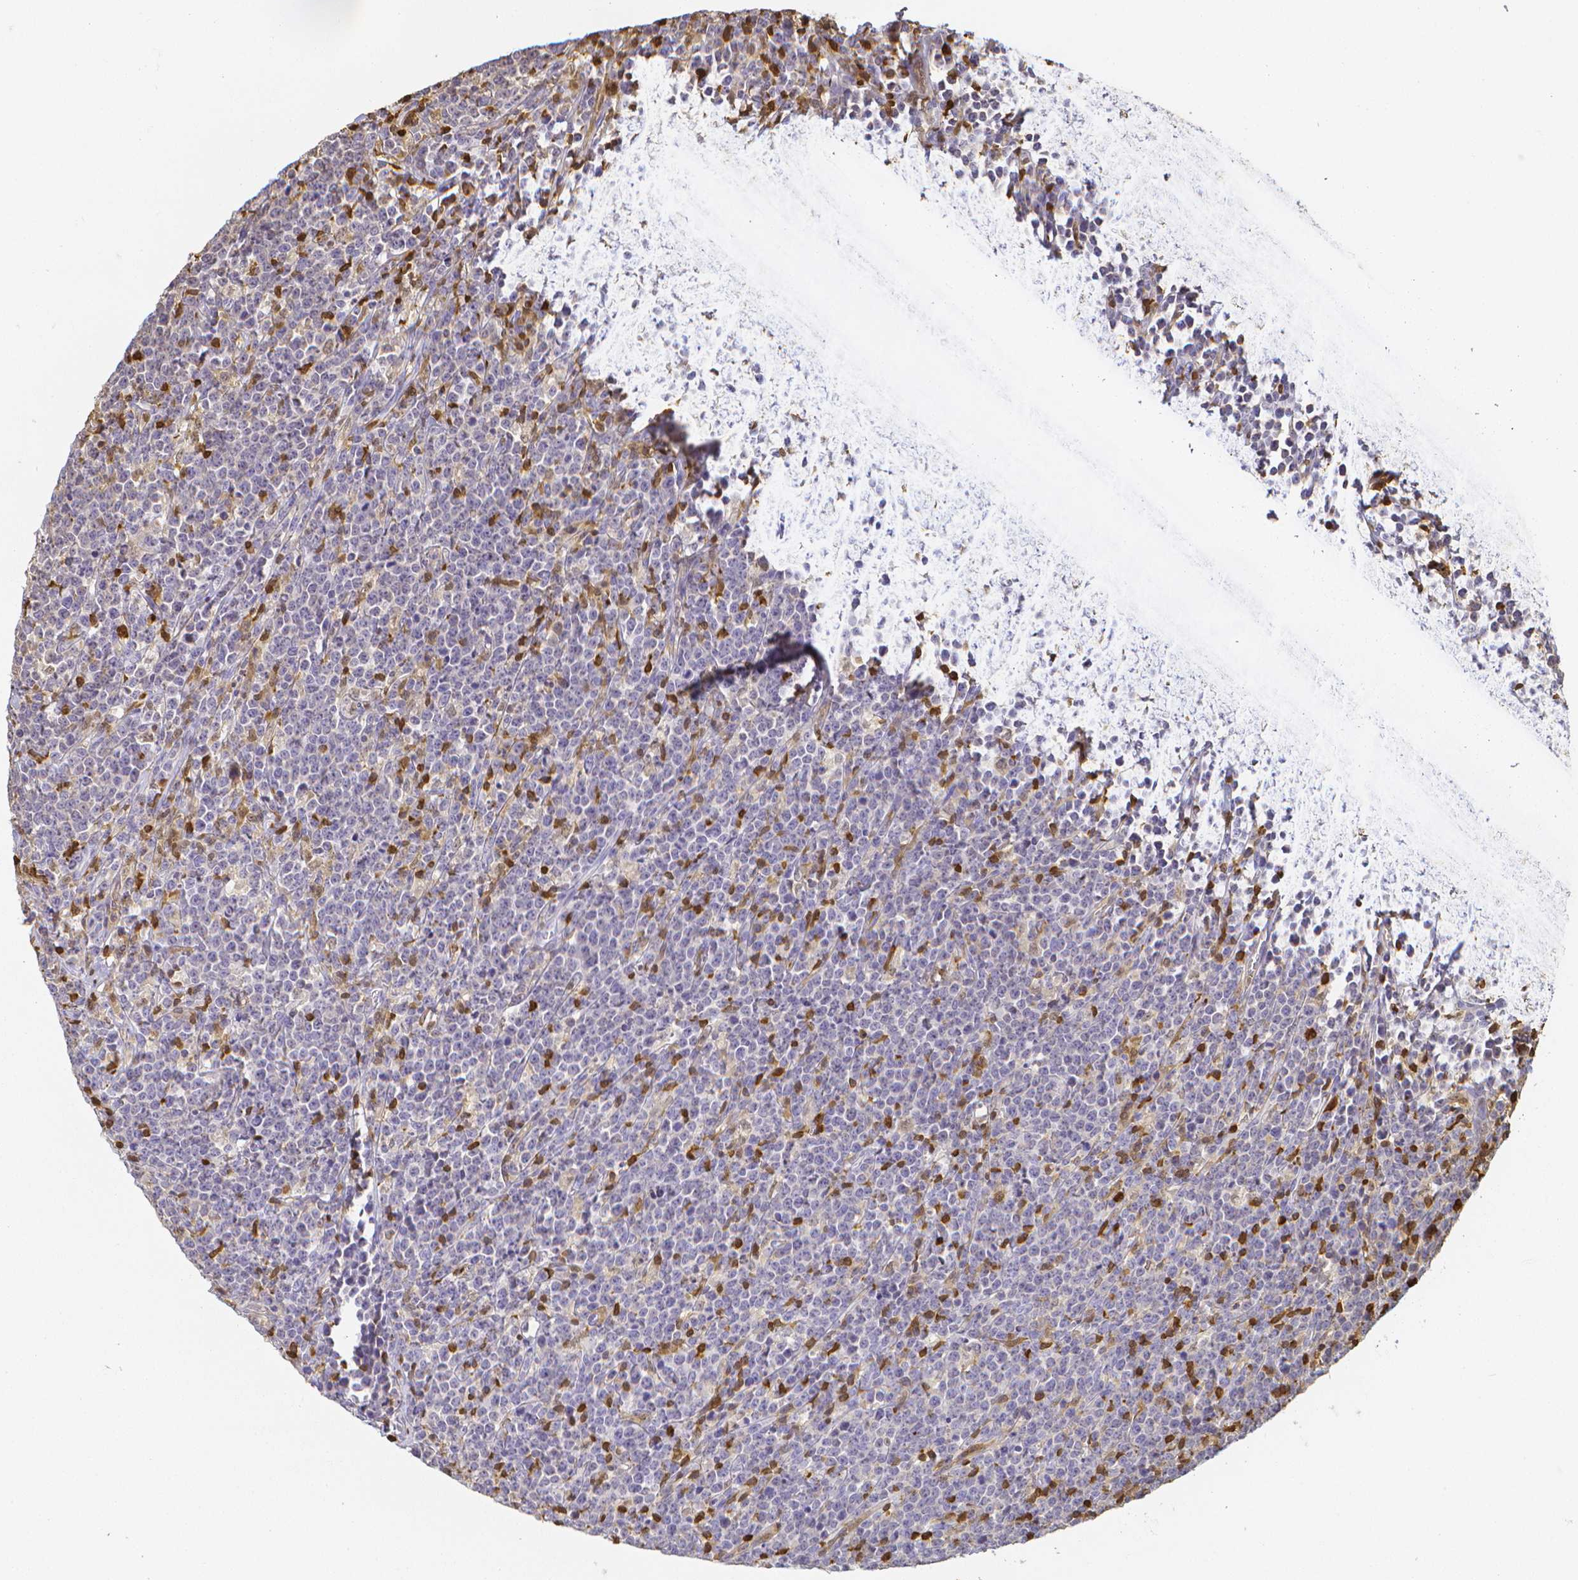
{"staining": {"intensity": "moderate", "quantity": "<25%", "location": "cytoplasmic/membranous,nuclear"}, "tissue": "lymphoma", "cell_type": "Tumor cells", "image_type": "cancer", "snomed": [{"axis": "morphology", "description": "Malignant lymphoma, non-Hodgkin's type, High grade"}, {"axis": "topography", "description": "Small intestine"}], "caption": "Immunohistochemical staining of human lymphoma demonstrates low levels of moderate cytoplasmic/membranous and nuclear expression in about <25% of tumor cells.", "gene": "COTL1", "patient": {"sex": "female", "age": 56}}